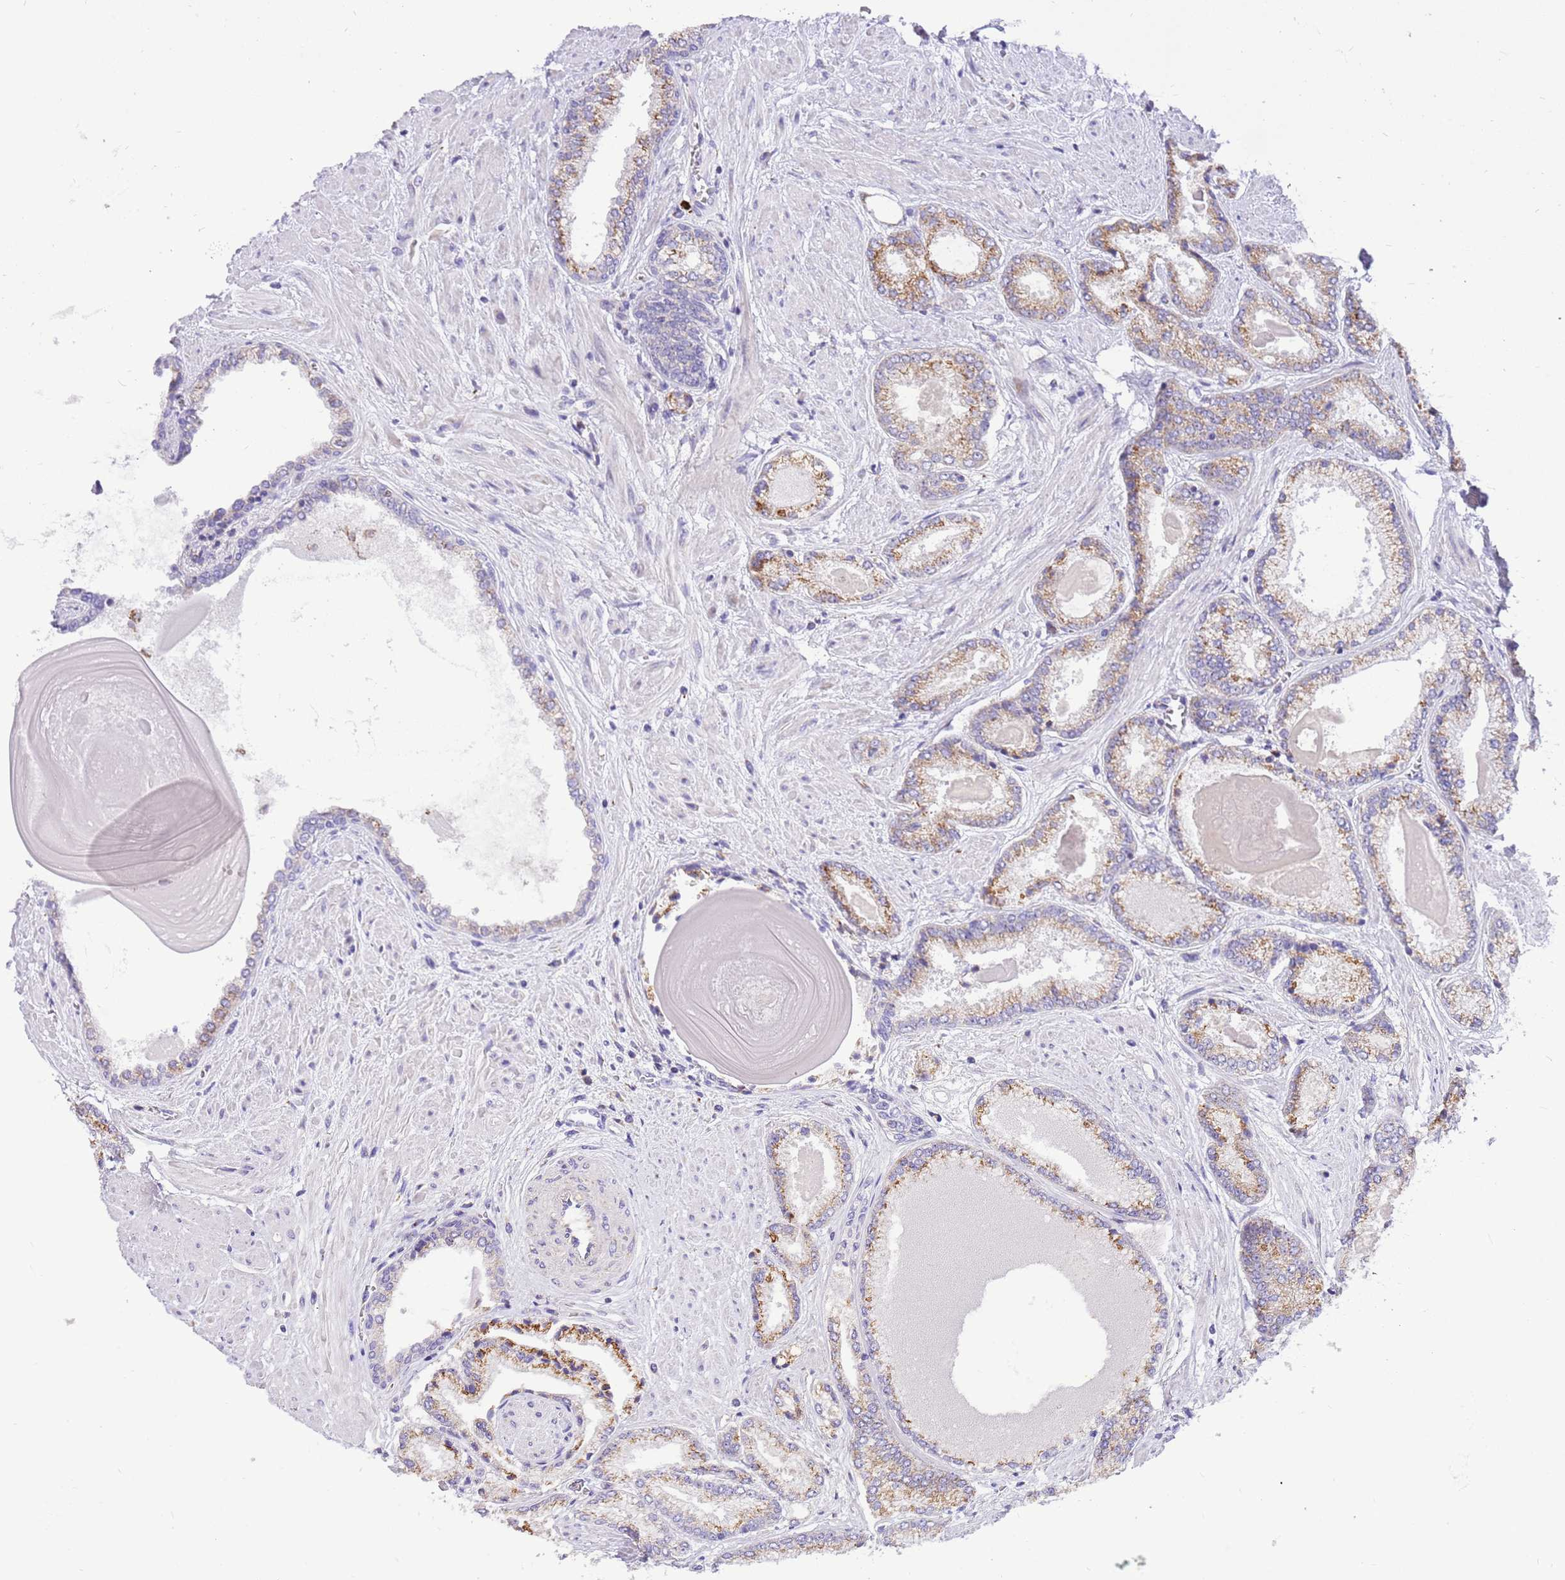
{"staining": {"intensity": "moderate", "quantity": "<25%", "location": "cytoplasmic/membranous"}, "tissue": "prostate cancer", "cell_type": "Tumor cells", "image_type": "cancer", "snomed": [{"axis": "morphology", "description": "Adenocarcinoma, High grade"}, {"axis": "topography", "description": "Prostate"}], "caption": "An immunohistochemistry (IHC) histopathology image of tumor tissue is shown. Protein staining in brown labels moderate cytoplasmic/membranous positivity in high-grade adenocarcinoma (prostate) within tumor cells.", "gene": "COX17", "patient": {"sex": "male", "age": 68}}